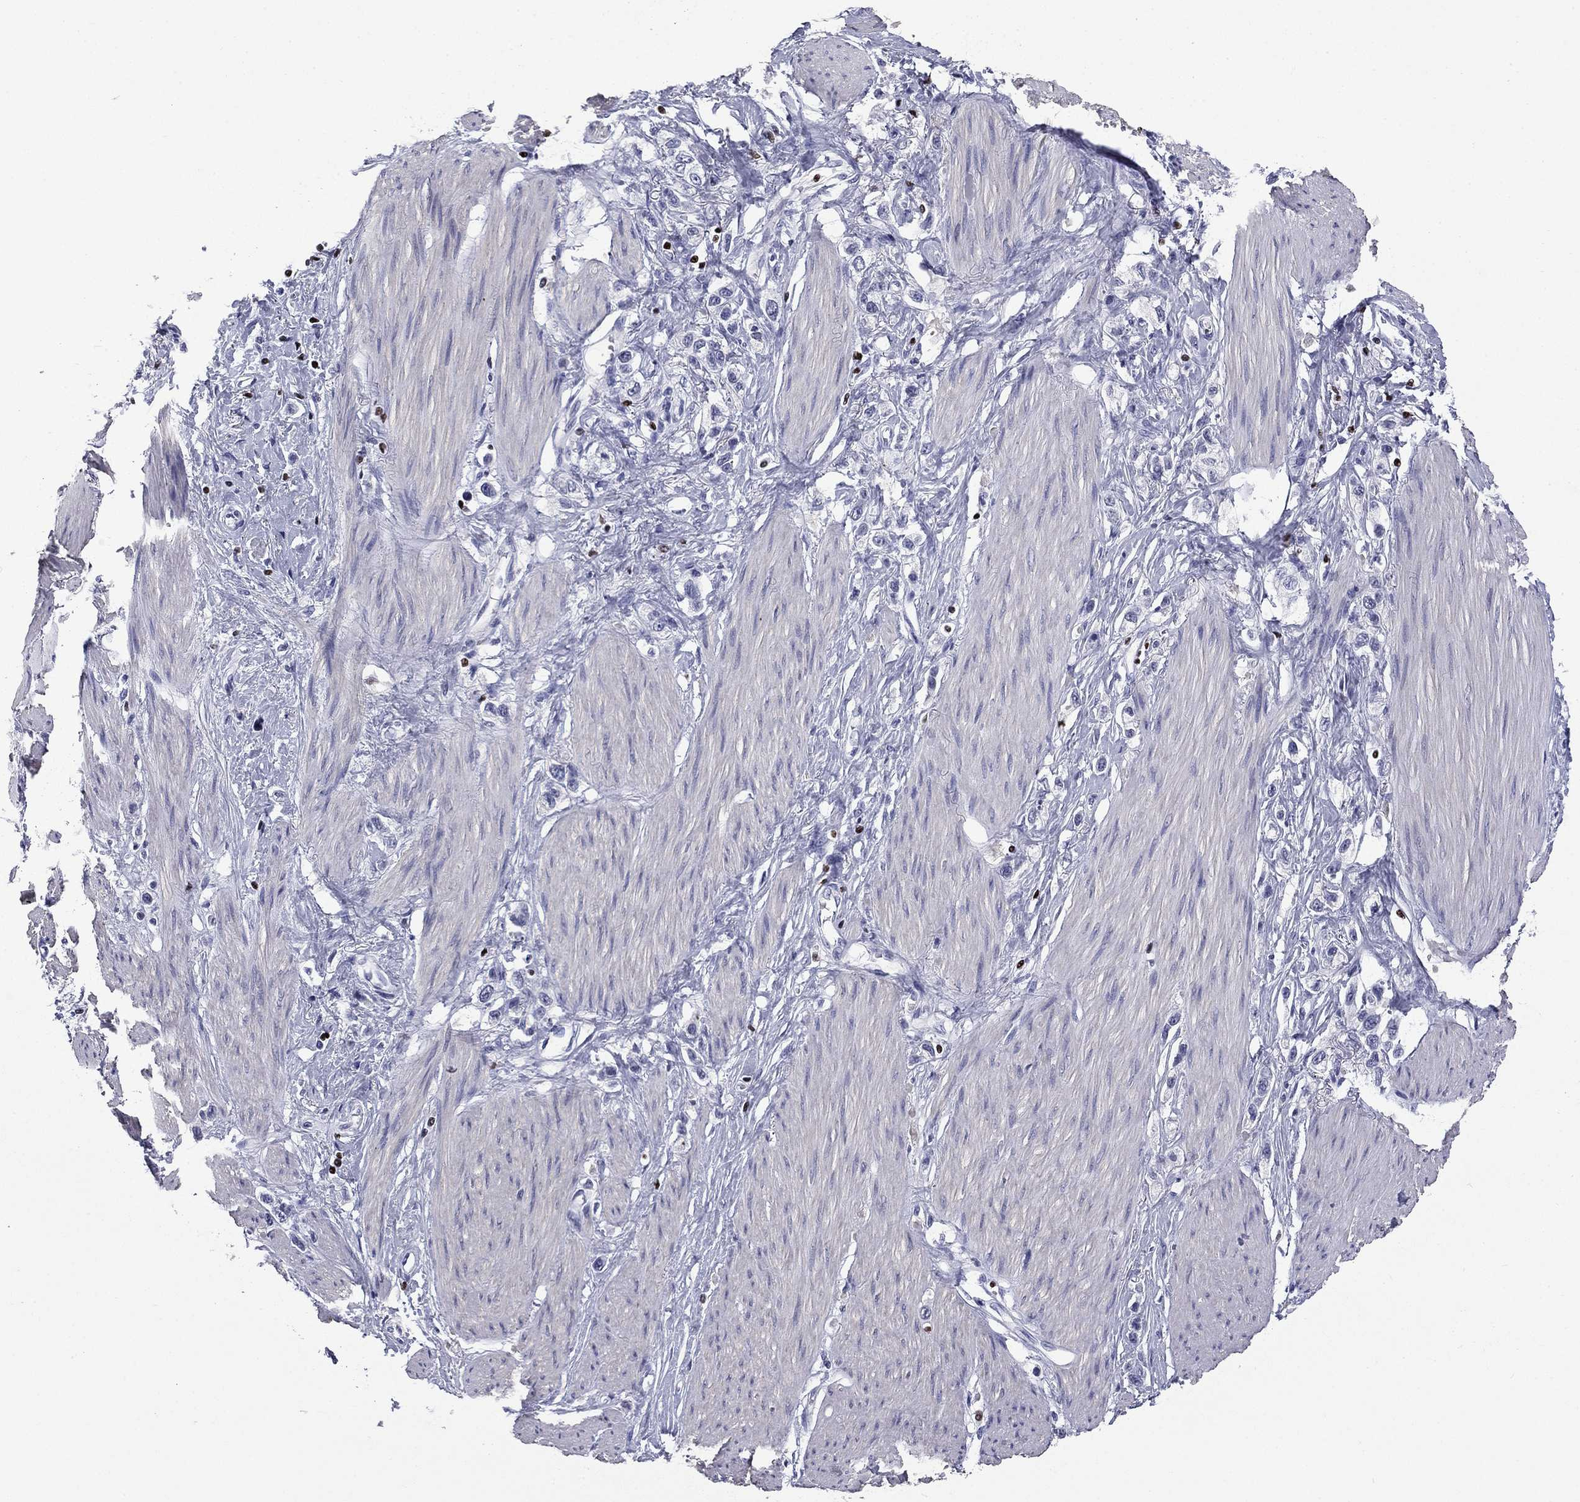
{"staining": {"intensity": "negative", "quantity": "none", "location": "none"}, "tissue": "stomach cancer", "cell_type": "Tumor cells", "image_type": "cancer", "snomed": [{"axis": "morphology", "description": "Normal tissue, NOS"}, {"axis": "morphology", "description": "Adenocarcinoma, NOS"}, {"axis": "morphology", "description": "Adenocarcinoma, High grade"}, {"axis": "topography", "description": "Stomach, upper"}, {"axis": "topography", "description": "Stomach"}], "caption": "This is an immunohistochemistry (IHC) image of stomach adenocarcinoma. There is no positivity in tumor cells.", "gene": "IKZF3", "patient": {"sex": "female", "age": 65}}